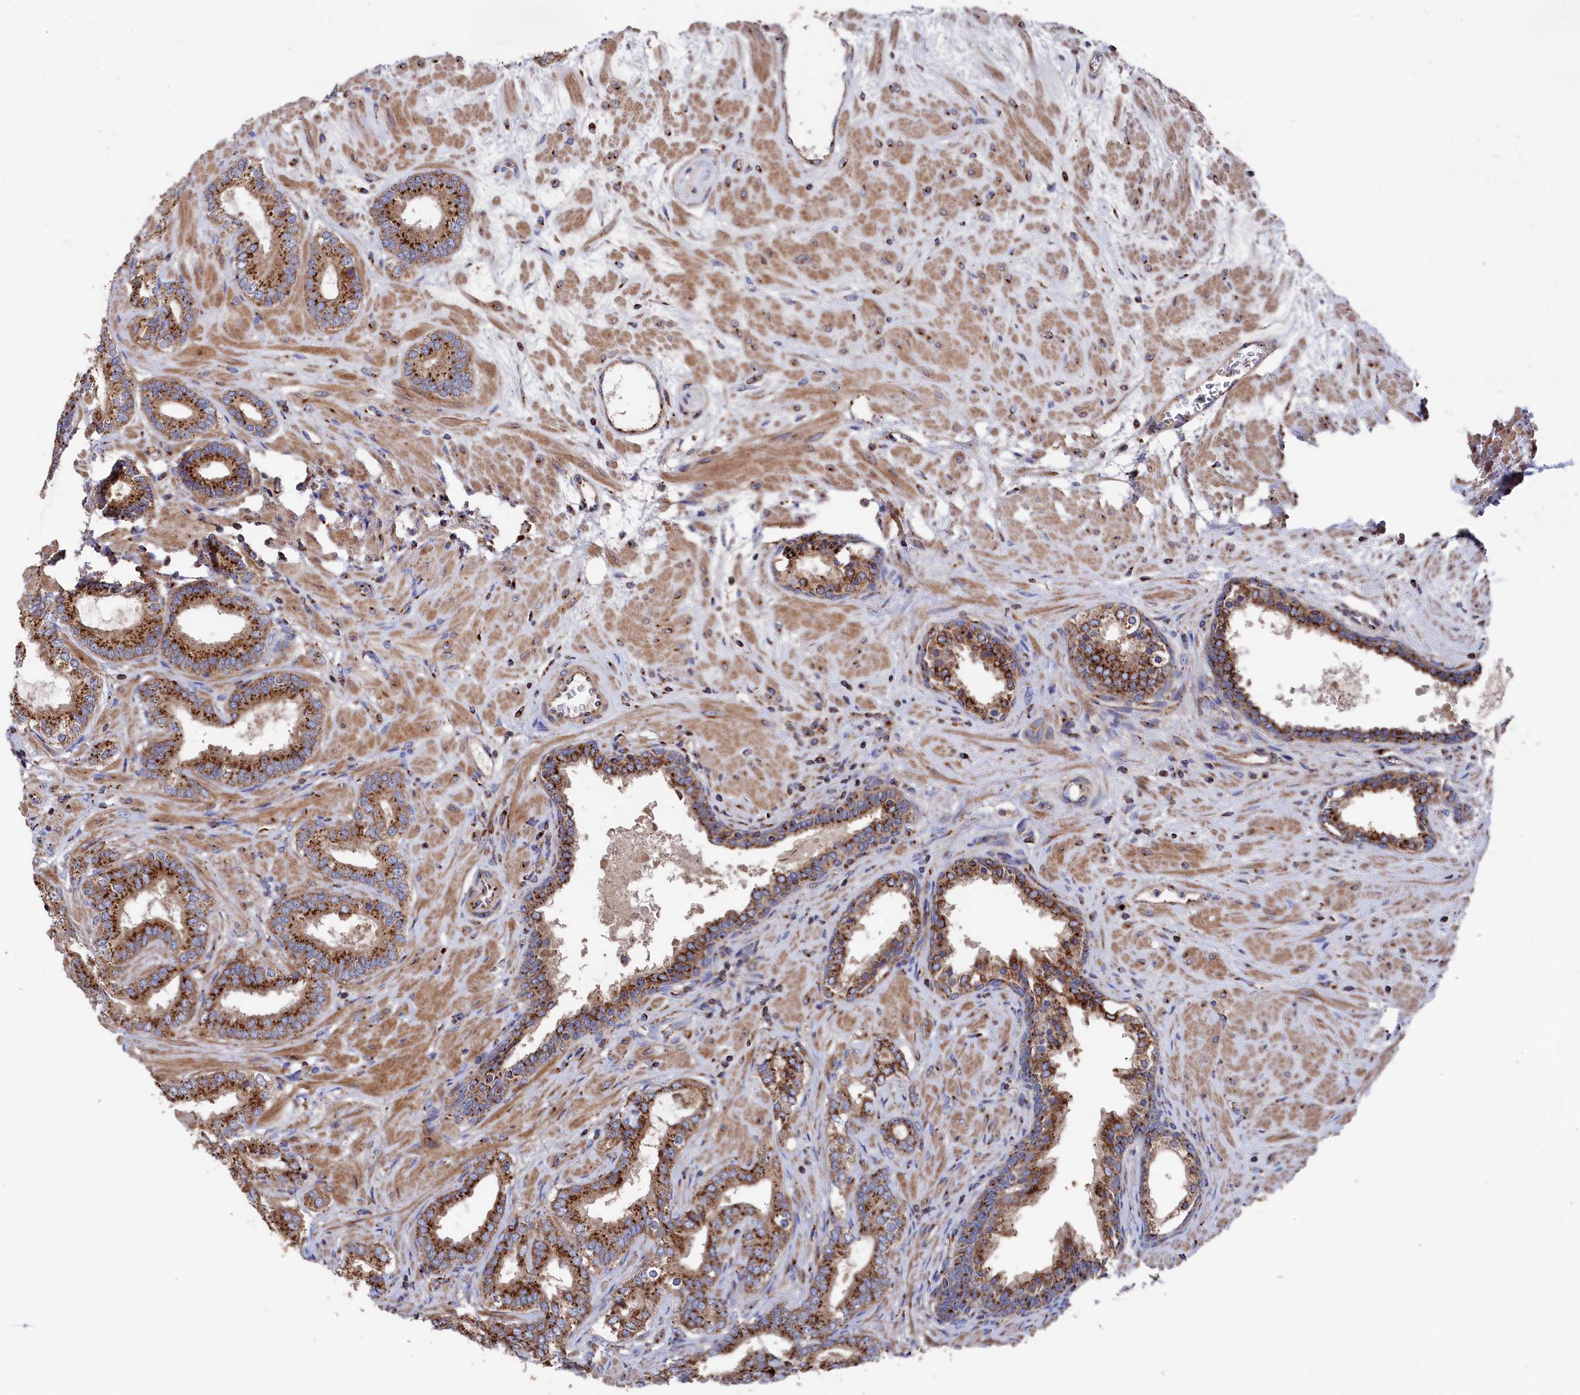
{"staining": {"intensity": "strong", "quantity": ">75%", "location": "cytoplasmic/membranous"}, "tissue": "prostate cancer", "cell_type": "Tumor cells", "image_type": "cancer", "snomed": [{"axis": "morphology", "description": "Adenocarcinoma, High grade"}, {"axis": "topography", "description": "Prostate"}], "caption": "Protein expression by immunohistochemistry demonstrates strong cytoplasmic/membranous expression in approximately >75% of tumor cells in prostate cancer. (DAB IHC with brightfield microscopy, high magnification).", "gene": "PRRC1", "patient": {"sex": "male", "age": 64}}